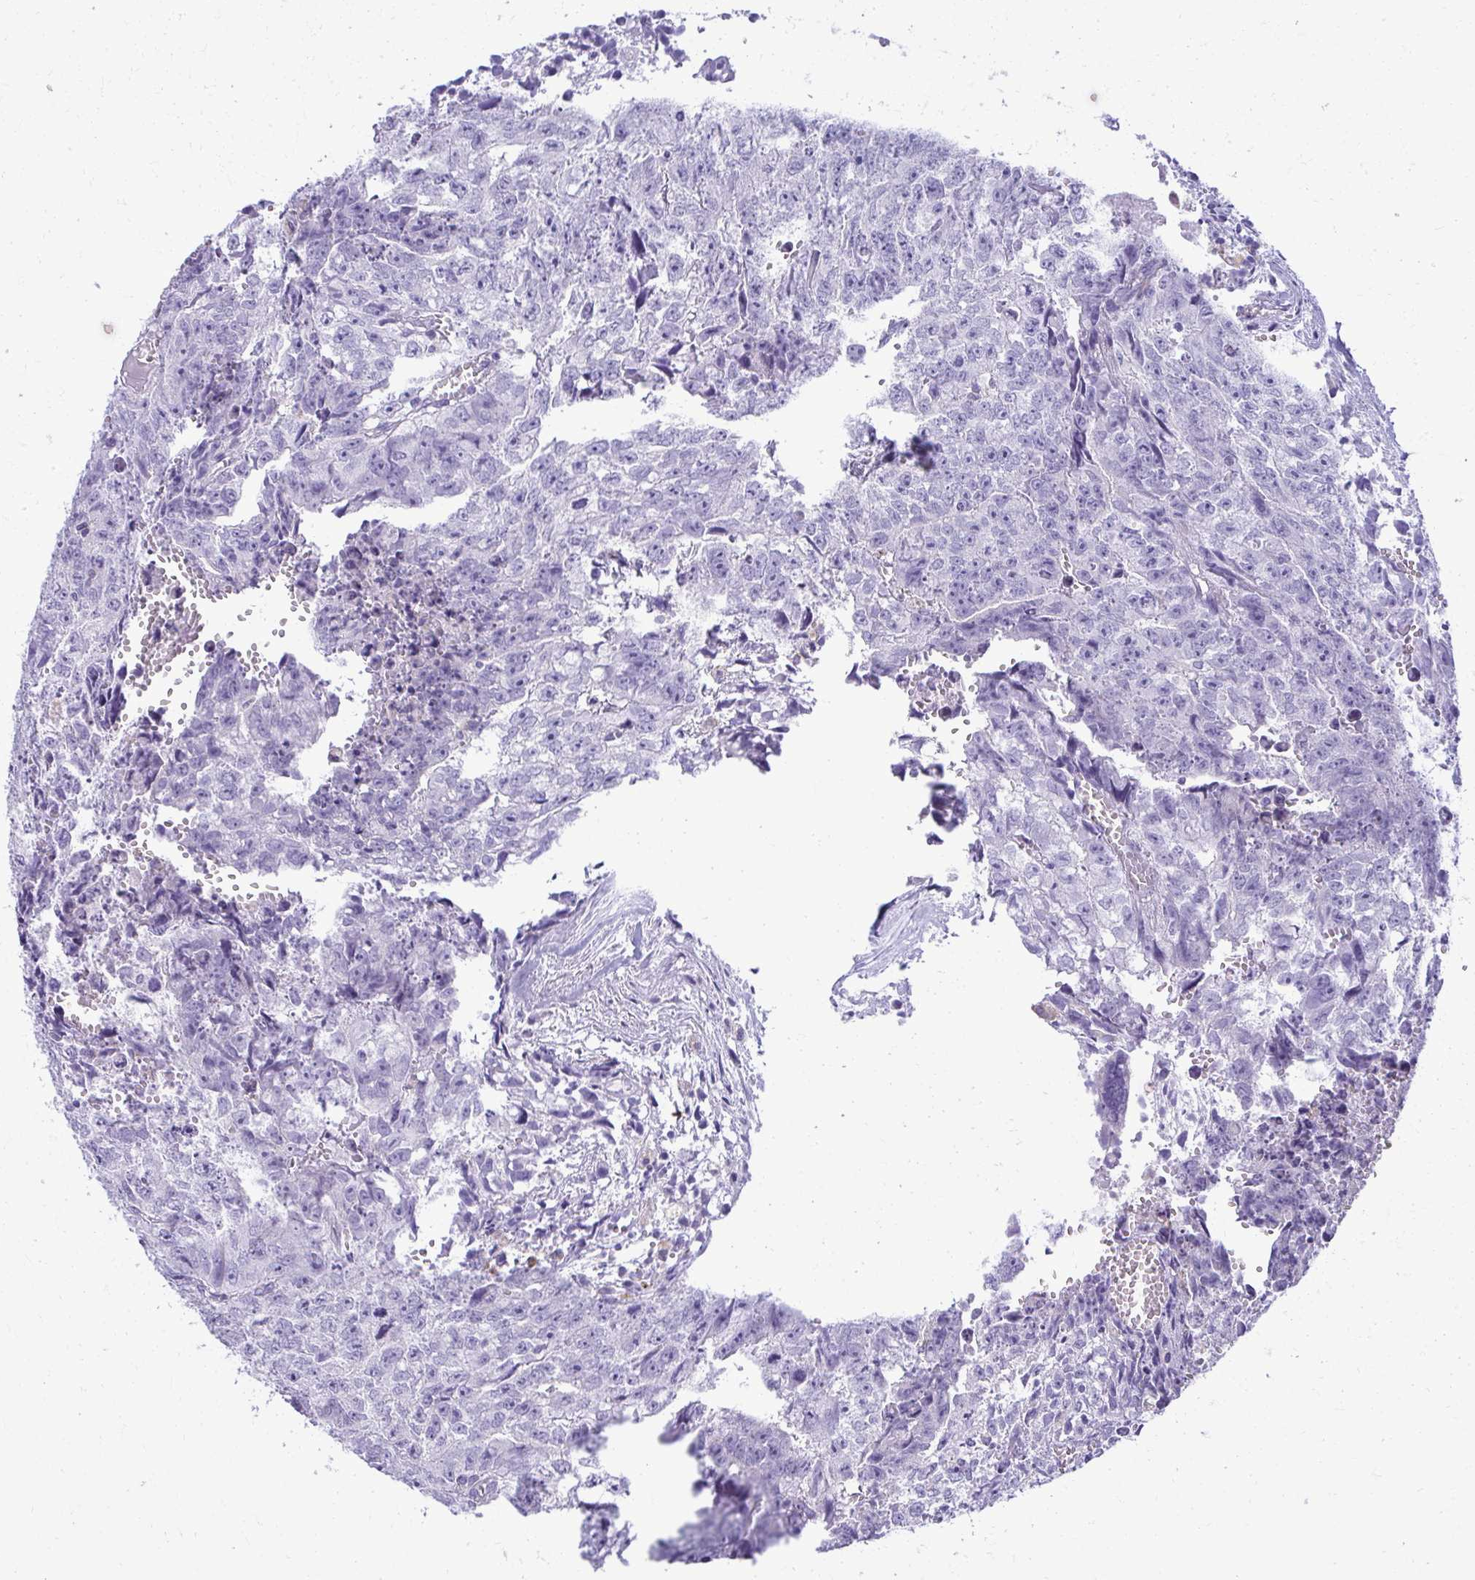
{"staining": {"intensity": "negative", "quantity": "none", "location": "none"}, "tissue": "testis cancer", "cell_type": "Tumor cells", "image_type": "cancer", "snomed": [{"axis": "morphology", "description": "Carcinoma, Embryonal, NOS"}, {"axis": "morphology", "description": "Teratoma, malignant, NOS"}, {"axis": "topography", "description": "Testis"}], "caption": "DAB immunohistochemical staining of human testis embryonal carcinoma shows no significant staining in tumor cells.", "gene": "AIG1", "patient": {"sex": "male", "age": 24}}